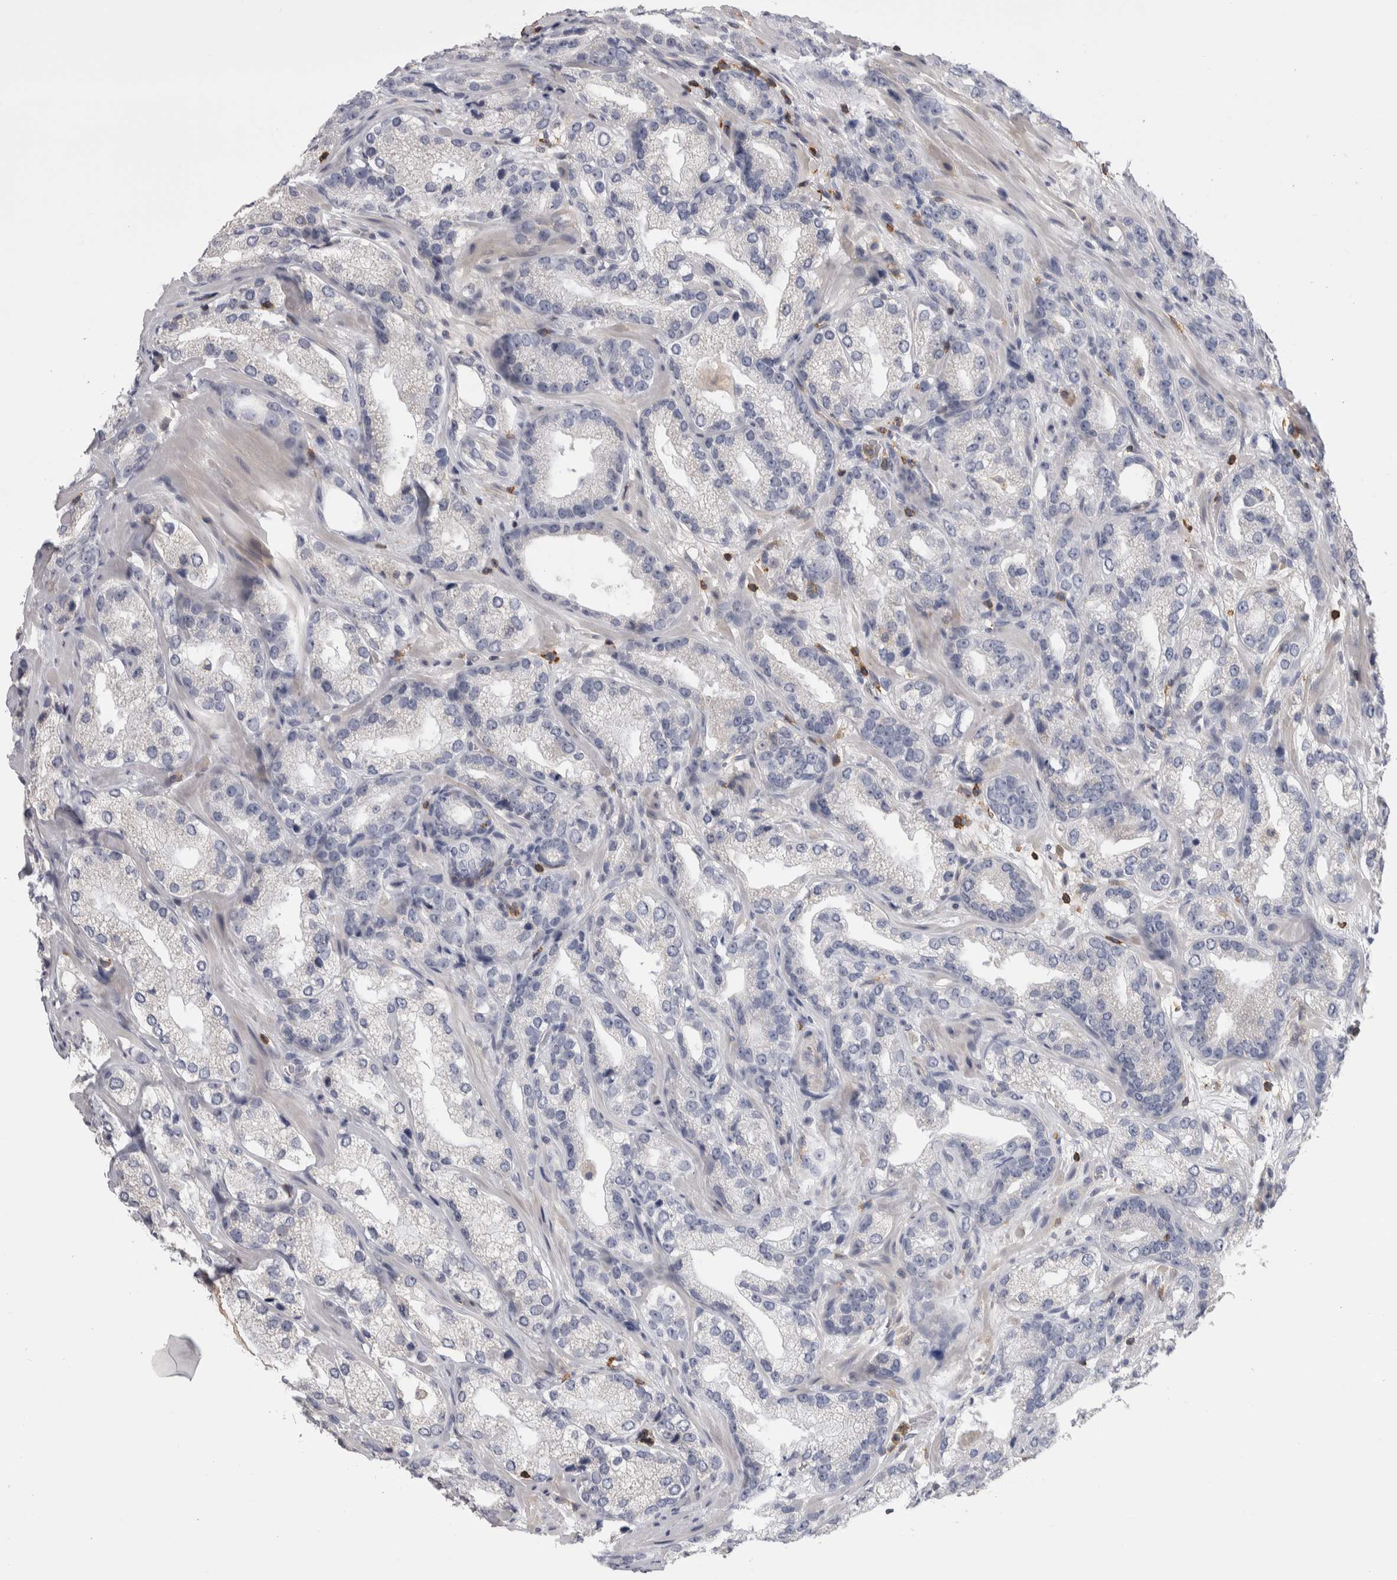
{"staining": {"intensity": "negative", "quantity": "none", "location": "none"}, "tissue": "prostate cancer", "cell_type": "Tumor cells", "image_type": "cancer", "snomed": [{"axis": "morphology", "description": "Adenocarcinoma, High grade"}, {"axis": "topography", "description": "Prostate"}], "caption": "IHC micrograph of human prostate cancer (high-grade adenocarcinoma) stained for a protein (brown), which displays no expression in tumor cells. (DAB IHC visualized using brightfield microscopy, high magnification).", "gene": "CEP295NL", "patient": {"sex": "male", "age": 63}}